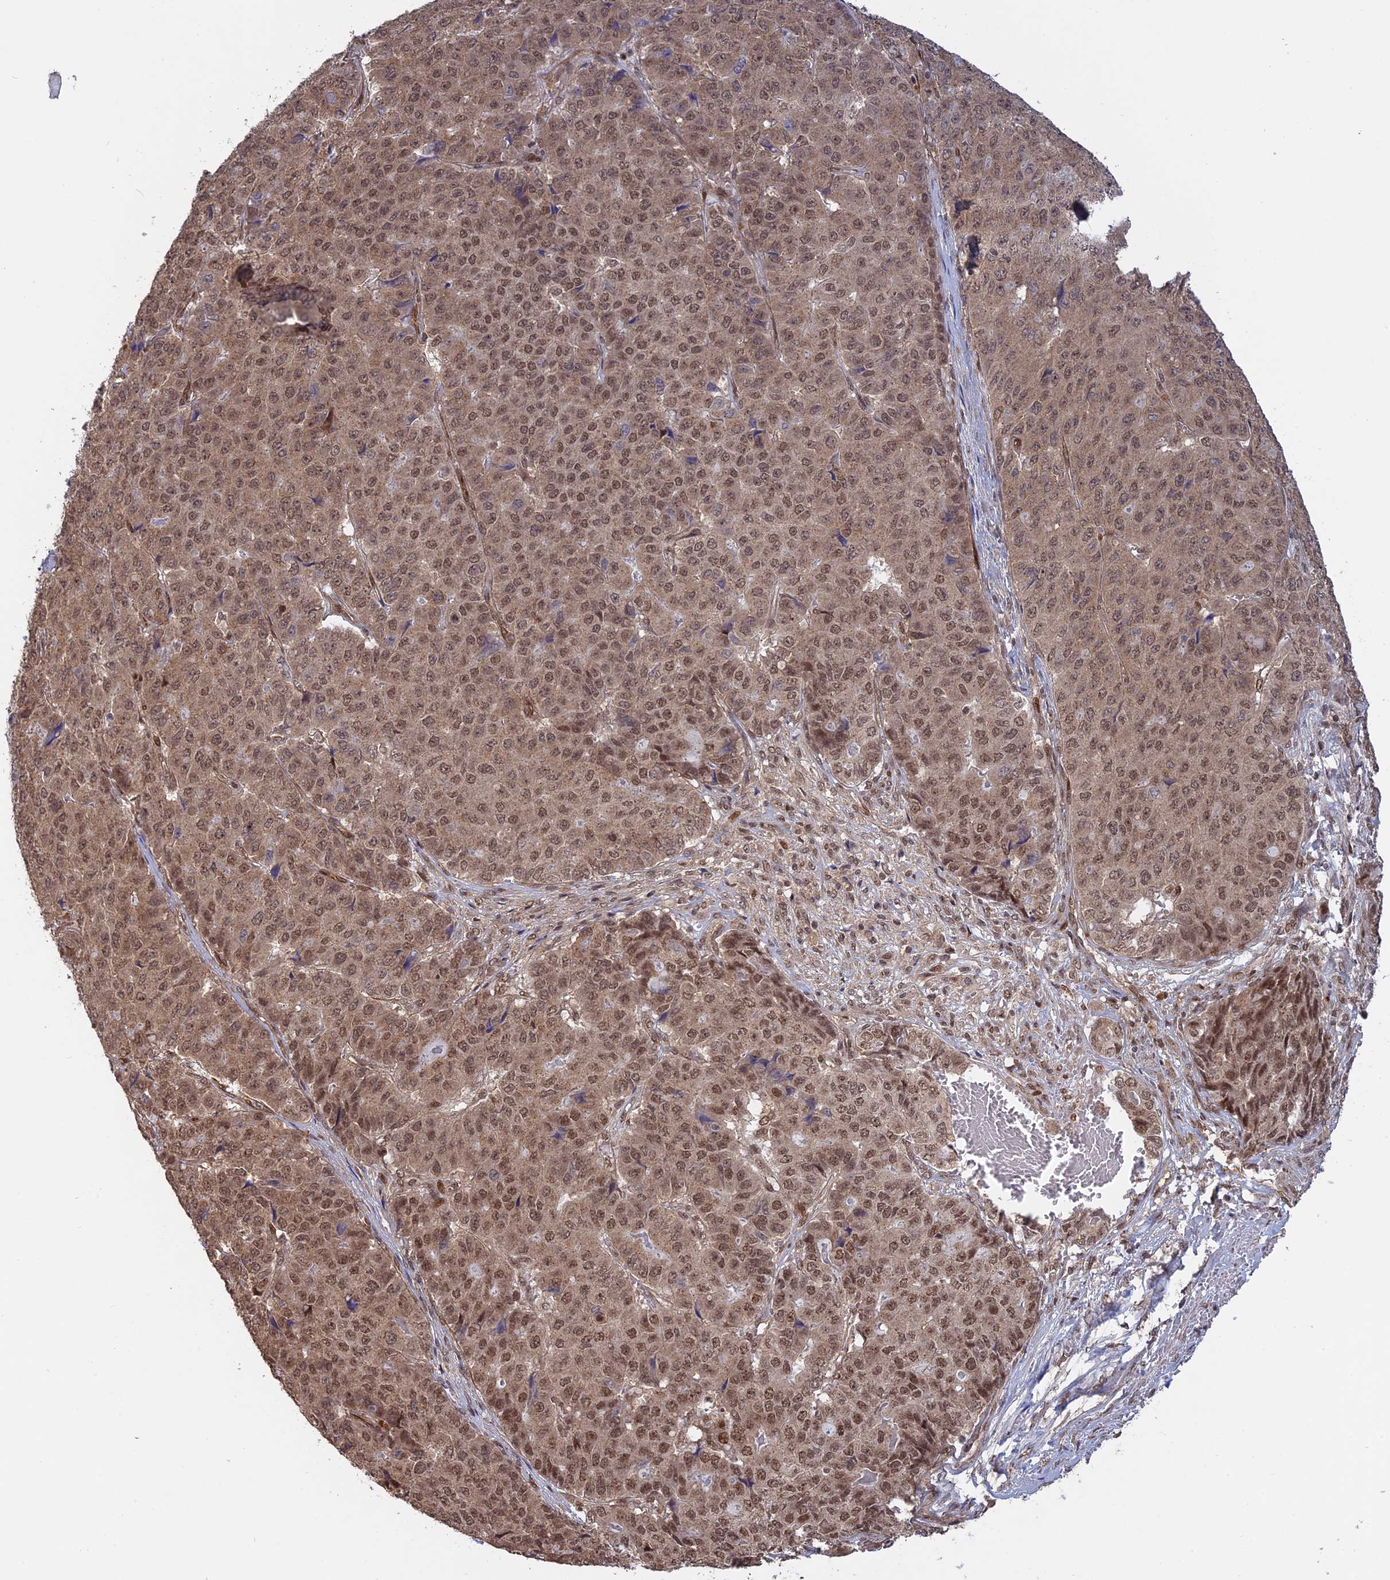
{"staining": {"intensity": "moderate", "quantity": ">75%", "location": "nuclear"}, "tissue": "pancreatic cancer", "cell_type": "Tumor cells", "image_type": "cancer", "snomed": [{"axis": "morphology", "description": "Adenocarcinoma, NOS"}, {"axis": "topography", "description": "Pancreas"}], "caption": "Tumor cells reveal medium levels of moderate nuclear expression in about >75% of cells in human pancreatic cancer (adenocarcinoma).", "gene": "PKIG", "patient": {"sex": "male", "age": 50}}